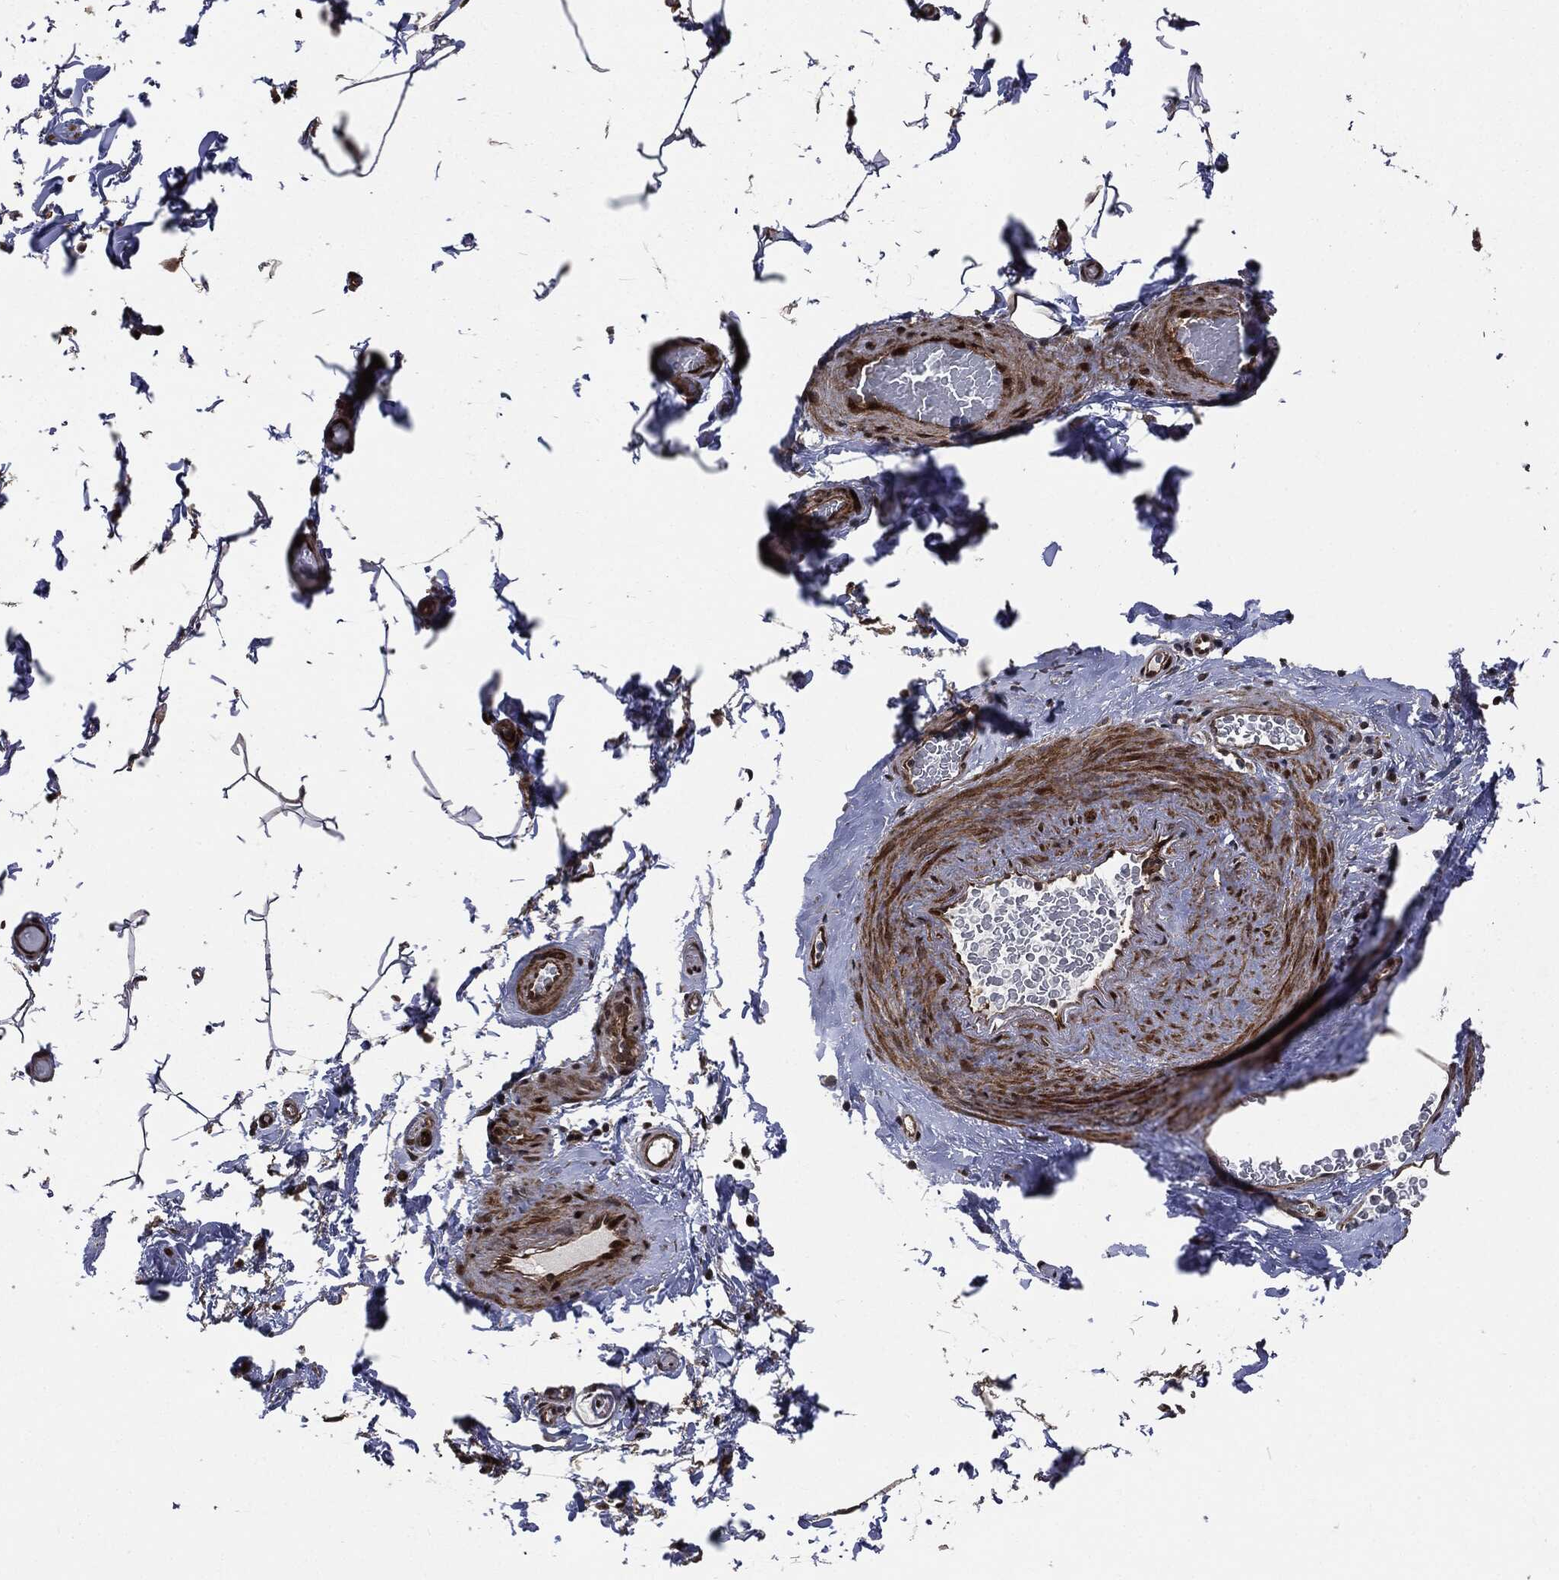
{"staining": {"intensity": "strong", "quantity": ">75%", "location": "nuclear"}, "tissue": "adipose tissue", "cell_type": "Adipocytes", "image_type": "normal", "snomed": [{"axis": "morphology", "description": "Normal tissue, NOS"}, {"axis": "topography", "description": "Soft tissue"}, {"axis": "topography", "description": "Vascular tissue"}], "caption": "Immunohistochemical staining of benign human adipose tissue reveals high levels of strong nuclear staining in approximately >75% of adipocytes. Using DAB (brown) and hematoxylin (blue) stains, captured at high magnification using brightfield microscopy.", "gene": "SMAD4", "patient": {"sex": "male", "age": 41}}